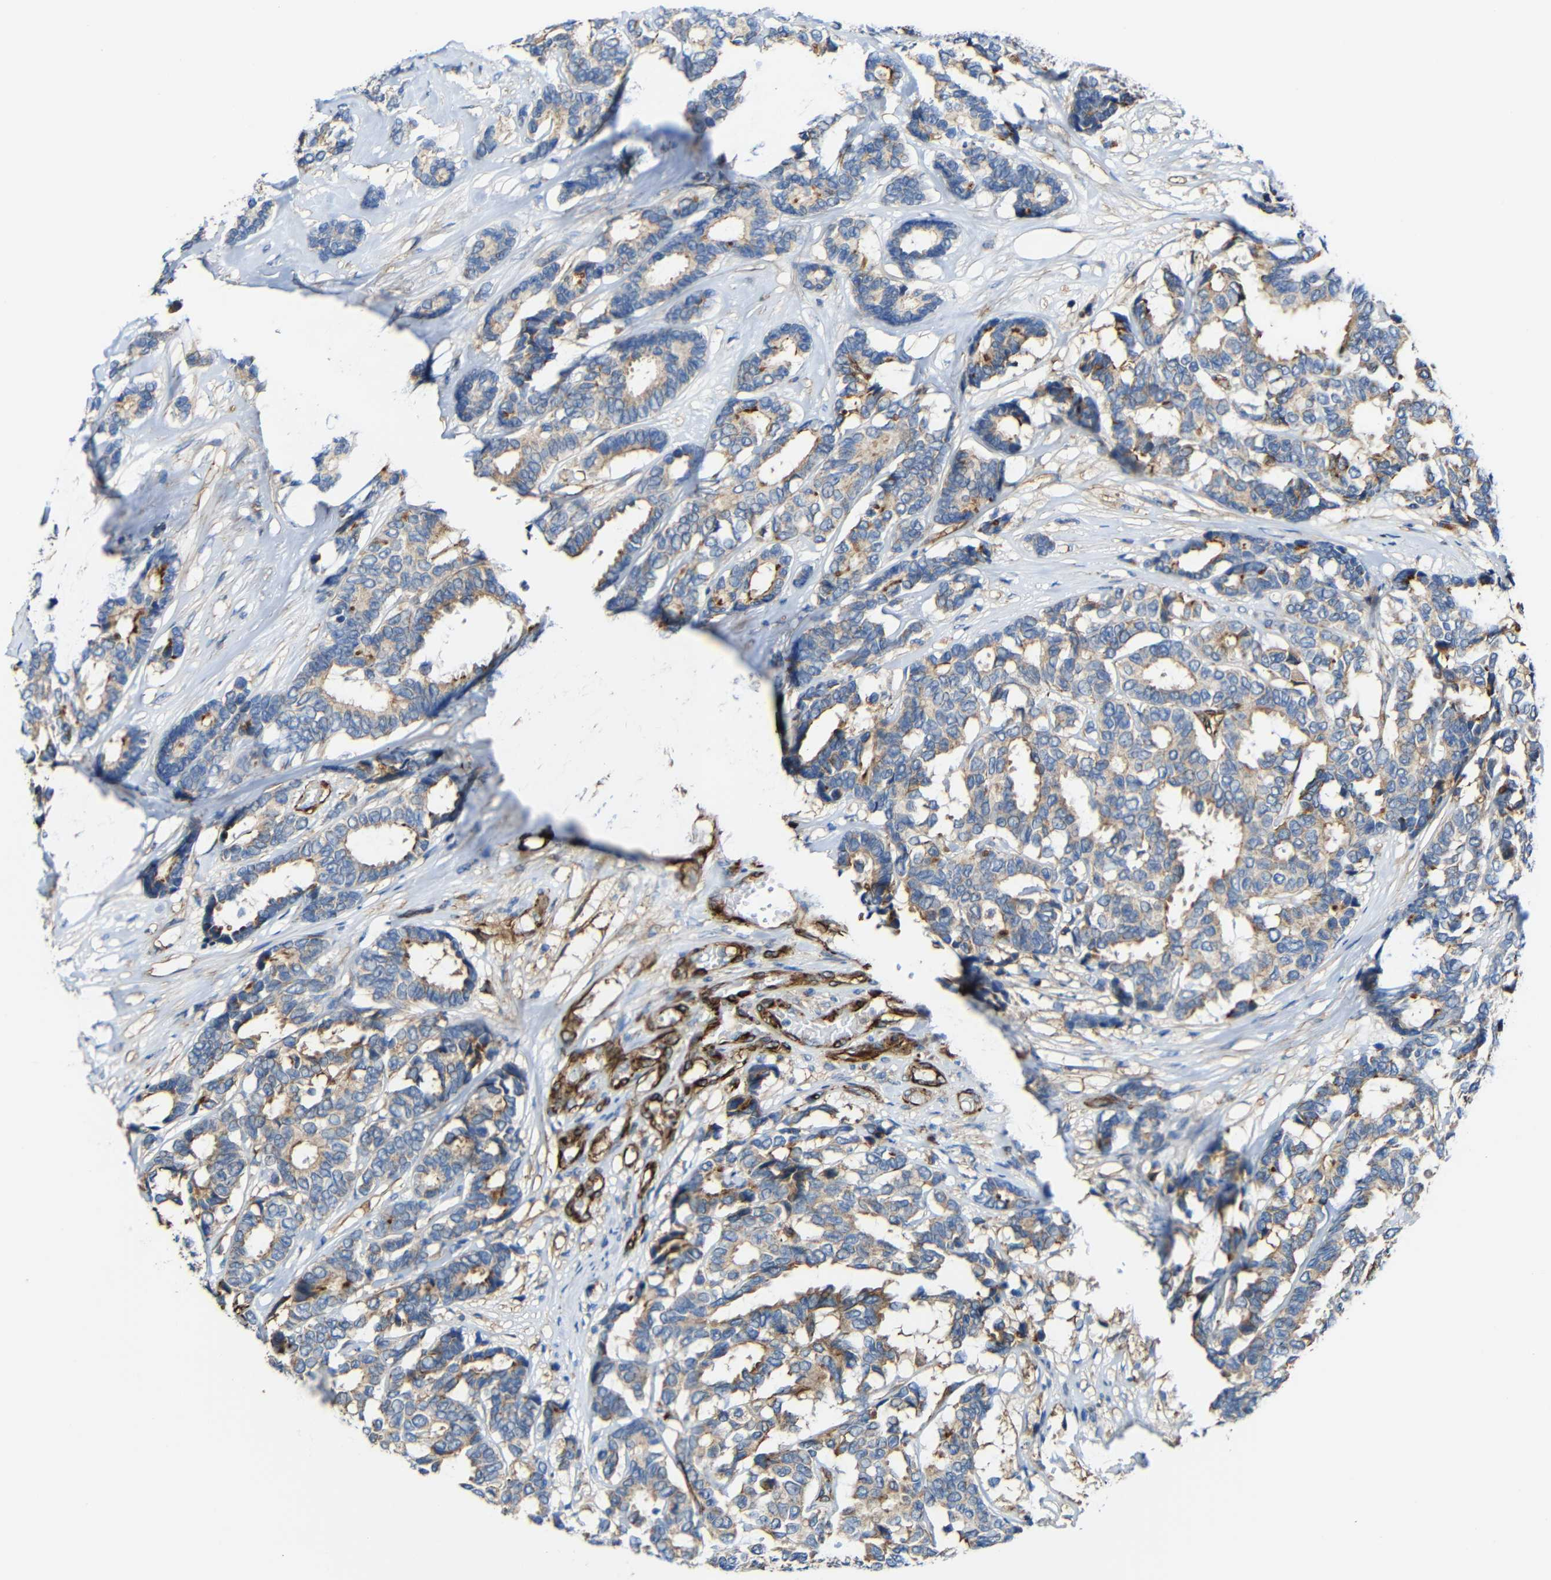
{"staining": {"intensity": "moderate", "quantity": "25%-75%", "location": "cytoplasmic/membranous"}, "tissue": "breast cancer", "cell_type": "Tumor cells", "image_type": "cancer", "snomed": [{"axis": "morphology", "description": "Duct carcinoma"}, {"axis": "topography", "description": "Breast"}], "caption": "High-power microscopy captured an immunohistochemistry (IHC) micrograph of breast cancer (intraductal carcinoma), revealing moderate cytoplasmic/membranous positivity in approximately 25%-75% of tumor cells.", "gene": "IGSF10", "patient": {"sex": "female", "age": 87}}